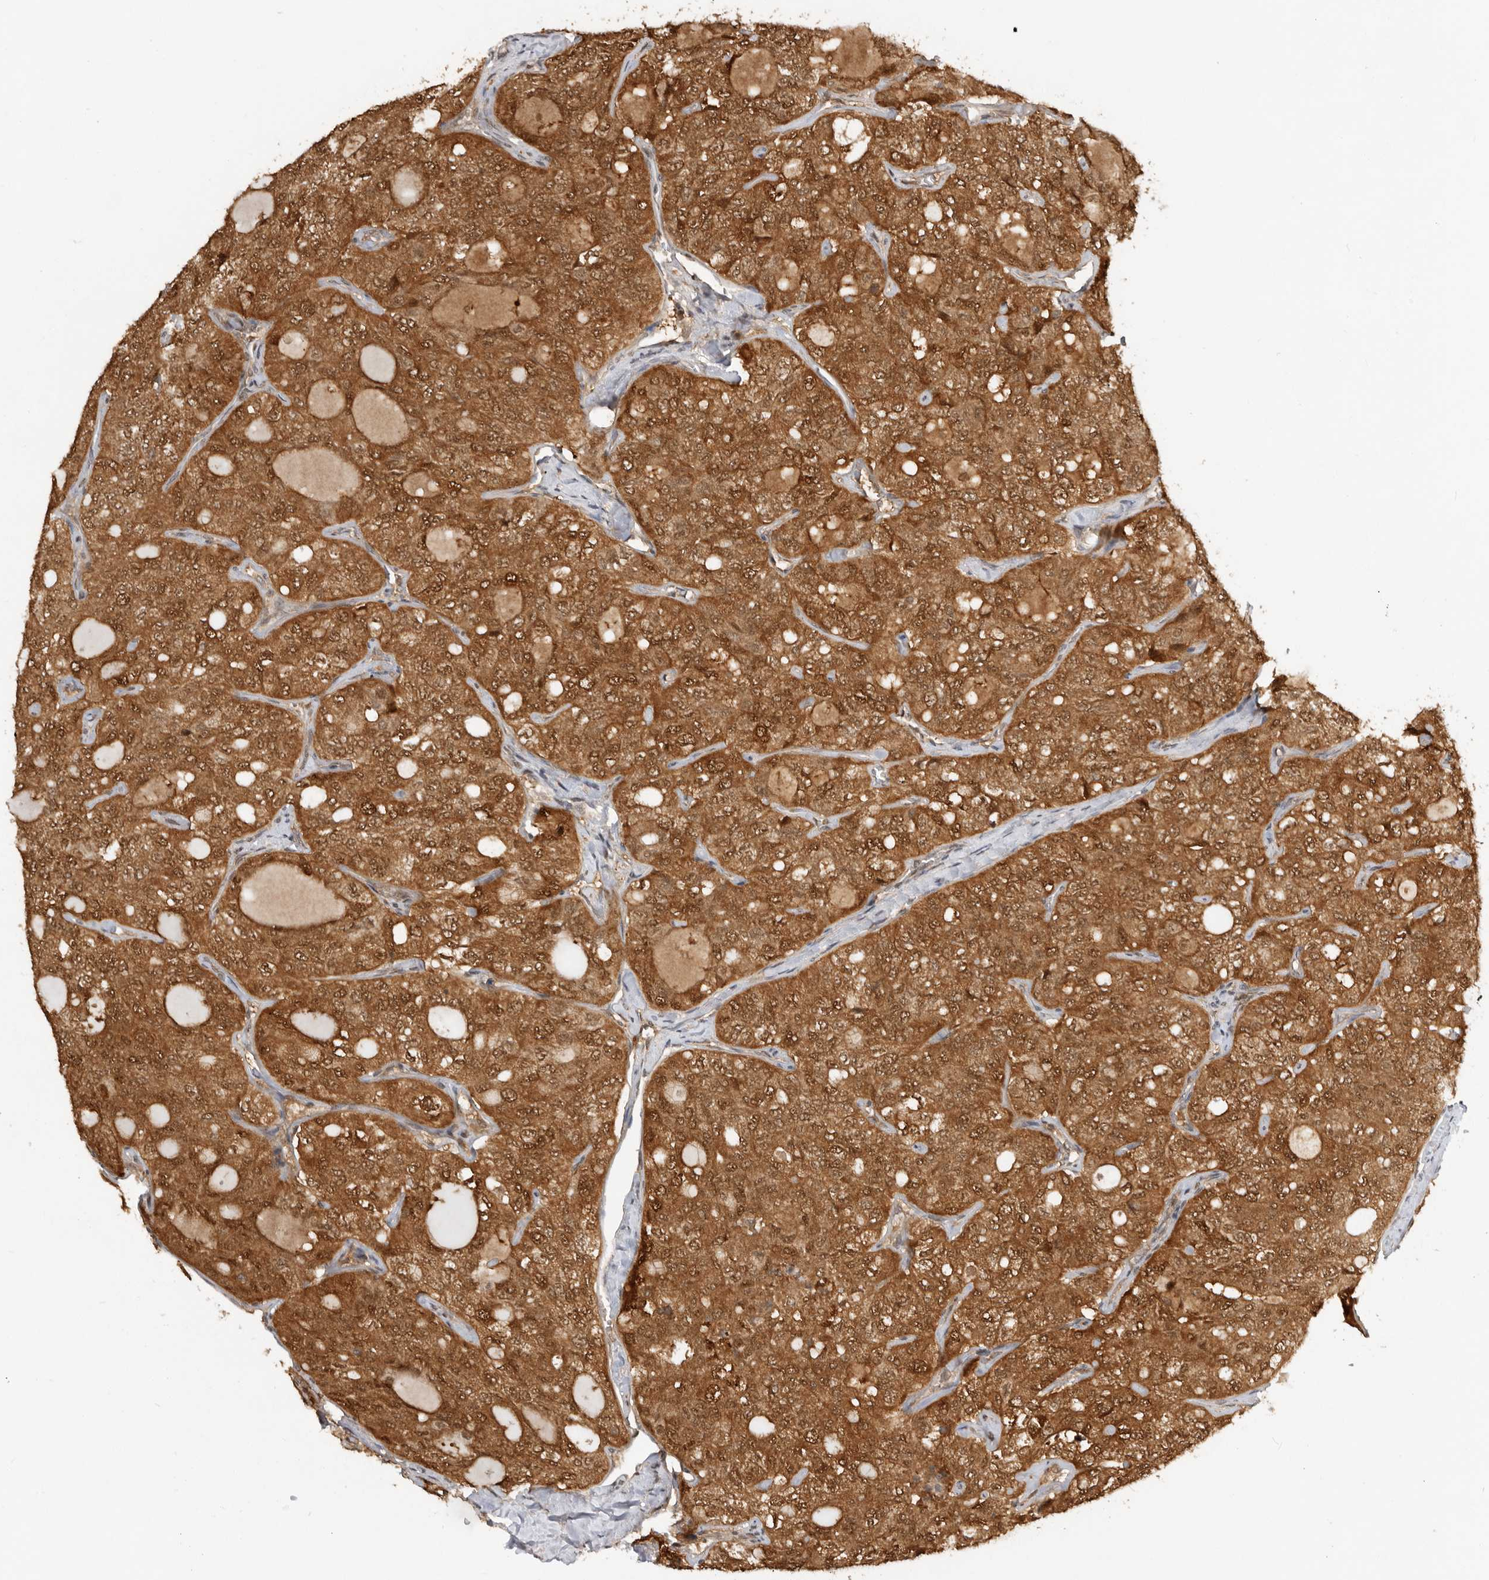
{"staining": {"intensity": "strong", "quantity": ">75%", "location": "cytoplasmic/membranous,nuclear"}, "tissue": "thyroid cancer", "cell_type": "Tumor cells", "image_type": "cancer", "snomed": [{"axis": "morphology", "description": "Follicular adenoma carcinoma, NOS"}, {"axis": "topography", "description": "Thyroid gland"}], "caption": "An image of thyroid cancer stained for a protein shows strong cytoplasmic/membranous and nuclear brown staining in tumor cells.", "gene": "ADPRS", "patient": {"sex": "male", "age": 75}}